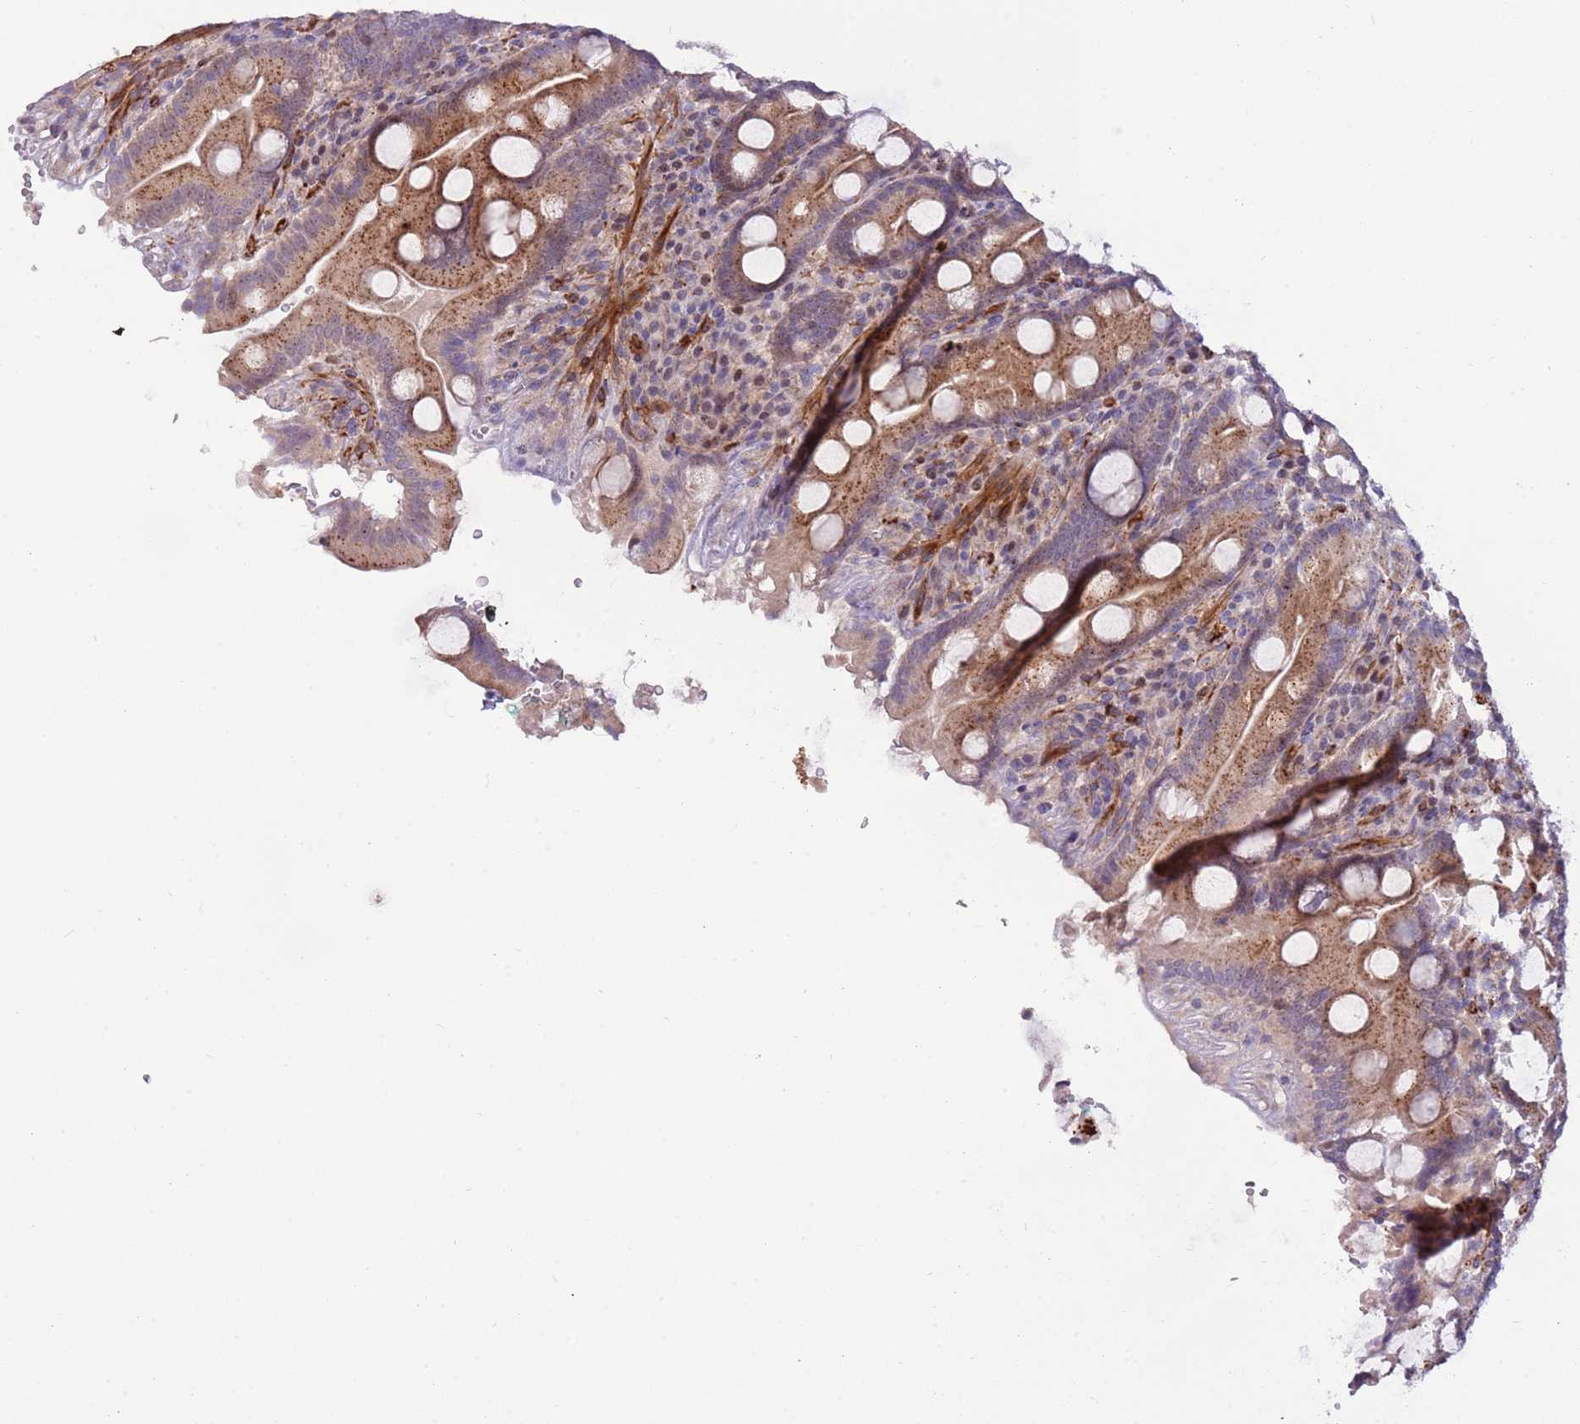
{"staining": {"intensity": "moderate", "quantity": "25%-75%", "location": "cytoplasmic/membranous"}, "tissue": "duodenum", "cell_type": "Glandular cells", "image_type": "normal", "snomed": [{"axis": "morphology", "description": "Normal tissue, NOS"}, {"axis": "topography", "description": "Duodenum"}], "caption": "A photomicrograph of duodenum stained for a protein shows moderate cytoplasmic/membranous brown staining in glandular cells. (DAB = brown stain, brightfield microscopy at high magnification).", "gene": "GAS2L3", "patient": {"sex": "male", "age": 35}}